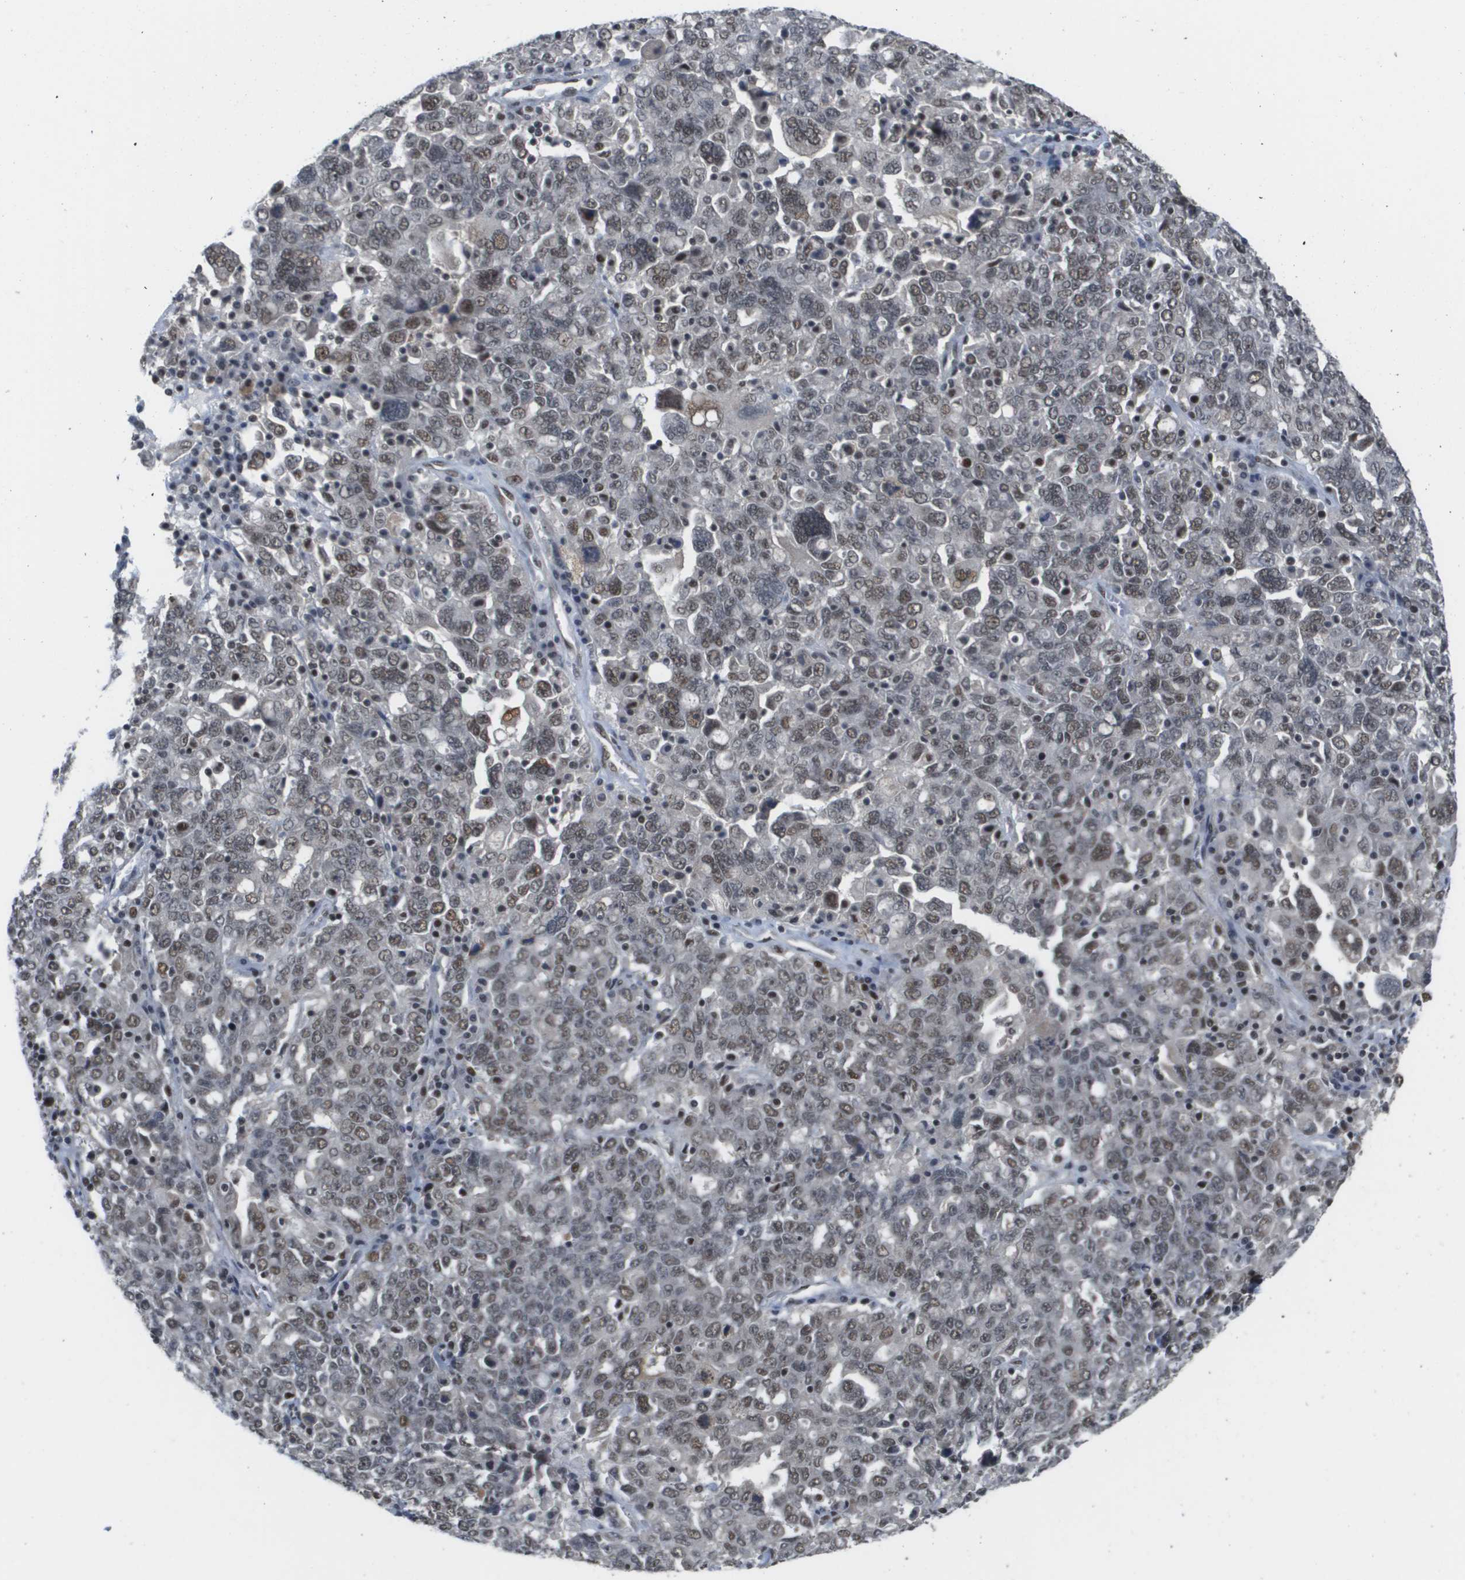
{"staining": {"intensity": "moderate", "quantity": "25%-75%", "location": "nuclear"}, "tissue": "ovarian cancer", "cell_type": "Tumor cells", "image_type": "cancer", "snomed": [{"axis": "morphology", "description": "Carcinoma, endometroid"}, {"axis": "topography", "description": "Ovary"}], "caption": "The histopathology image exhibits staining of ovarian endometroid carcinoma, revealing moderate nuclear protein expression (brown color) within tumor cells.", "gene": "ISY1", "patient": {"sex": "female", "age": 62}}